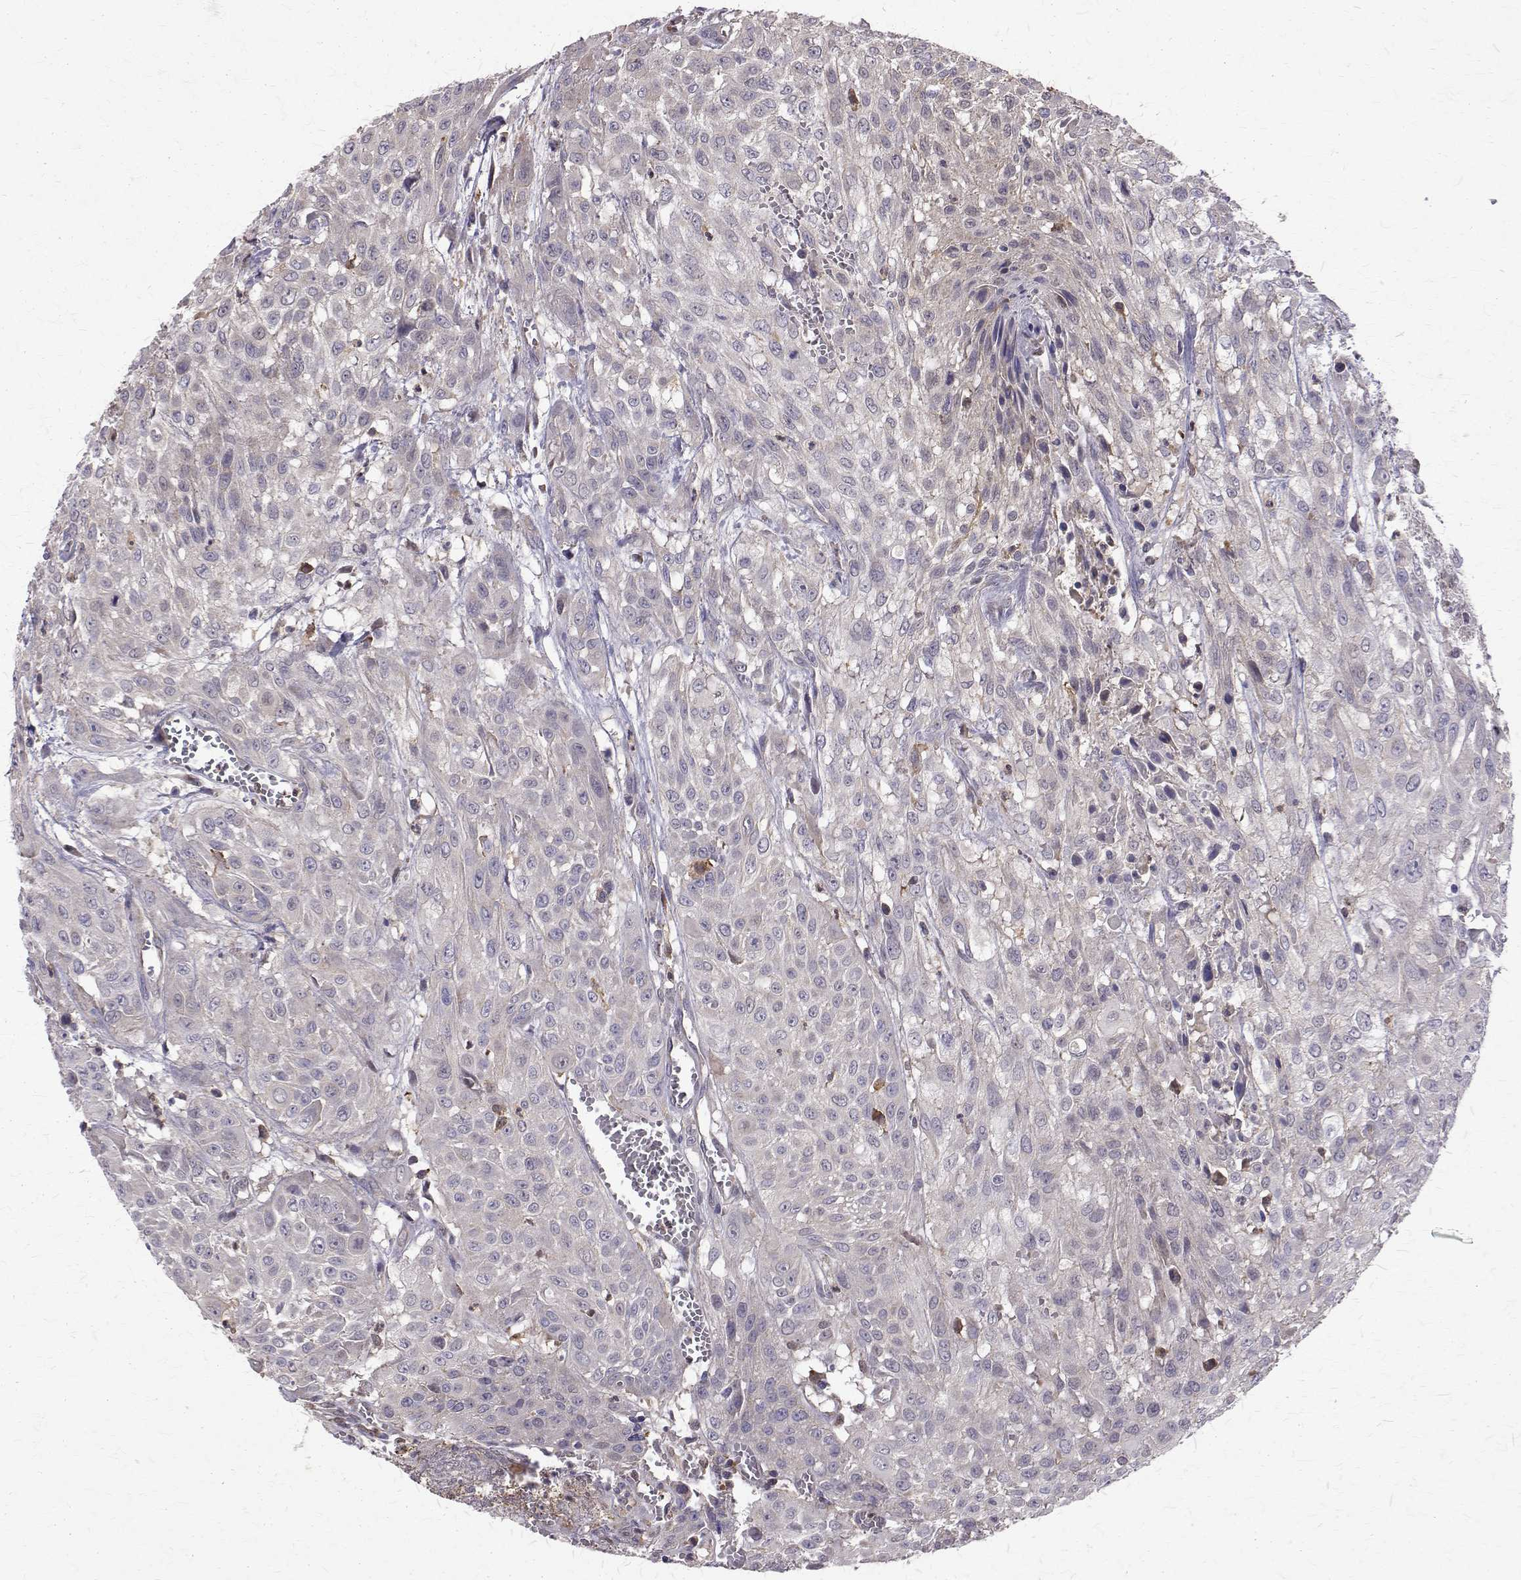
{"staining": {"intensity": "negative", "quantity": "none", "location": "none"}, "tissue": "urothelial cancer", "cell_type": "Tumor cells", "image_type": "cancer", "snomed": [{"axis": "morphology", "description": "Urothelial carcinoma, High grade"}, {"axis": "topography", "description": "Urinary bladder"}], "caption": "Urothelial carcinoma (high-grade) was stained to show a protein in brown. There is no significant expression in tumor cells. (Stains: DAB (3,3'-diaminobenzidine) immunohistochemistry (IHC) with hematoxylin counter stain, Microscopy: brightfield microscopy at high magnification).", "gene": "CCDC89", "patient": {"sex": "male", "age": 57}}